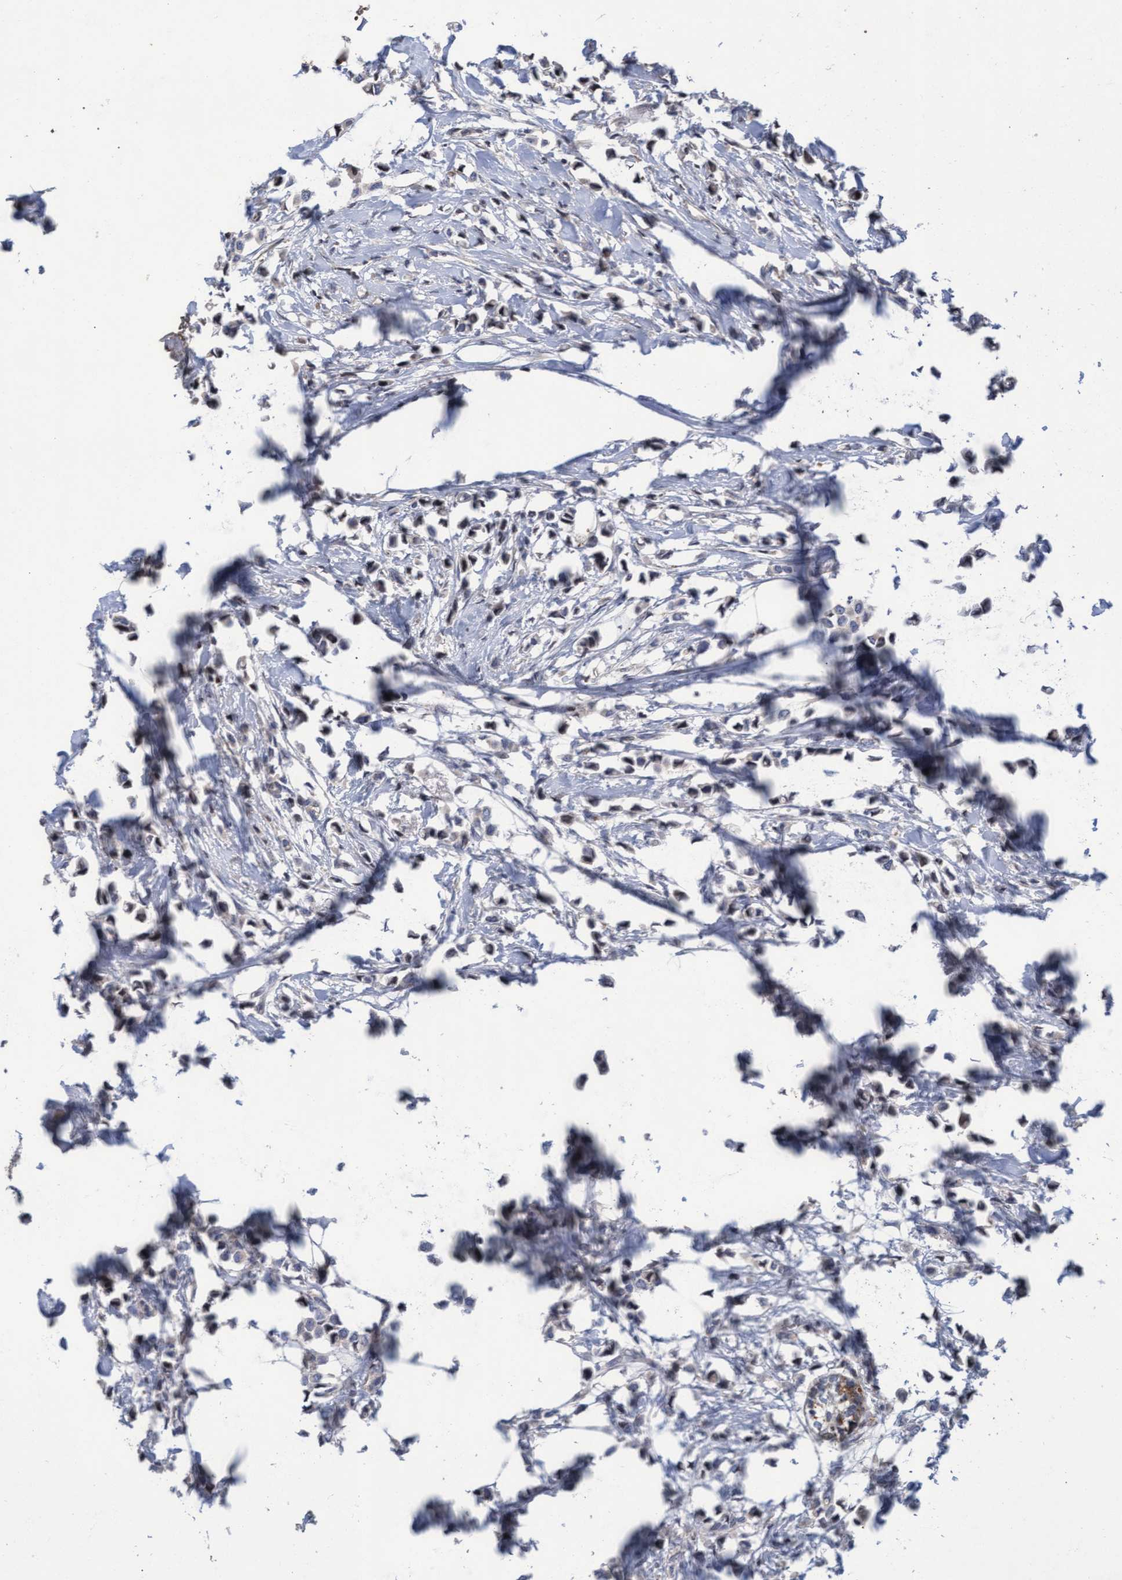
{"staining": {"intensity": "weak", "quantity": "<25%", "location": "cytoplasmic/membranous"}, "tissue": "breast cancer", "cell_type": "Tumor cells", "image_type": "cancer", "snomed": [{"axis": "morphology", "description": "Lobular carcinoma"}, {"axis": "topography", "description": "Breast"}], "caption": "Breast lobular carcinoma stained for a protein using IHC reveals no staining tumor cells.", "gene": "KCNC2", "patient": {"sex": "female", "age": 51}}